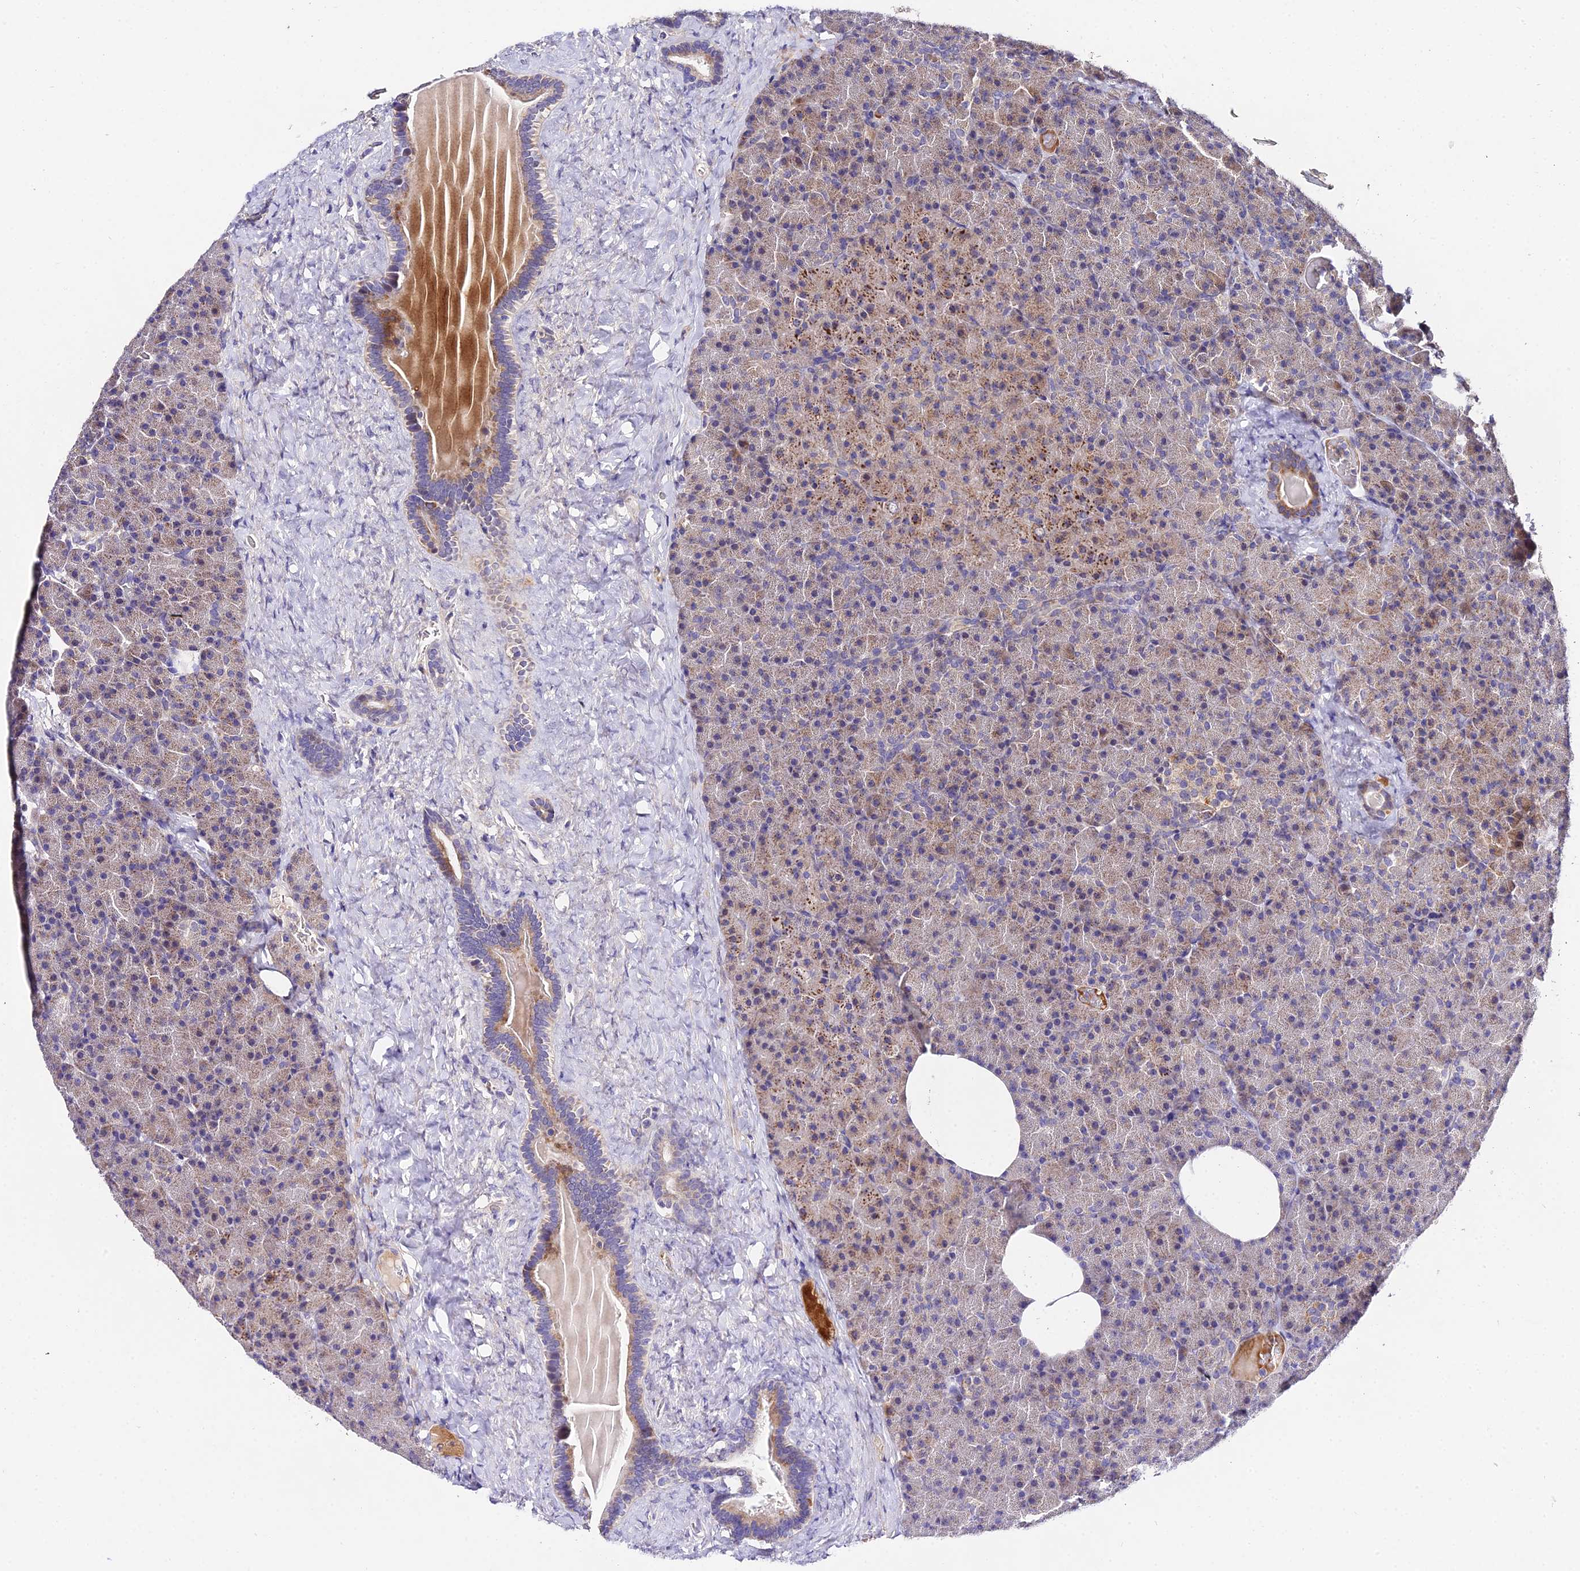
{"staining": {"intensity": "moderate", "quantity": "<25%", "location": "cytoplasmic/membranous"}, "tissue": "pancreas", "cell_type": "Exocrine glandular cells", "image_type": "normal", "snomed": [{"axis": "morphology", "description": "Normal tissue, NOS"}, {"axis": "morphology", "description": "Carcinoid, malignant, NOS"}, {"axis": "topography", "description": "Pancreas"}], "caption": "Brown immunohistochemical staining in unremarkable human pancreas demonstrates moderate cytoplasmic/membranous positivity in about <25% of exocrine glandular cells. (IHC, brightfield microscopy, high magnification).", "gene": "WDR5B", "patient": {"sex": "female", "age": 35}}